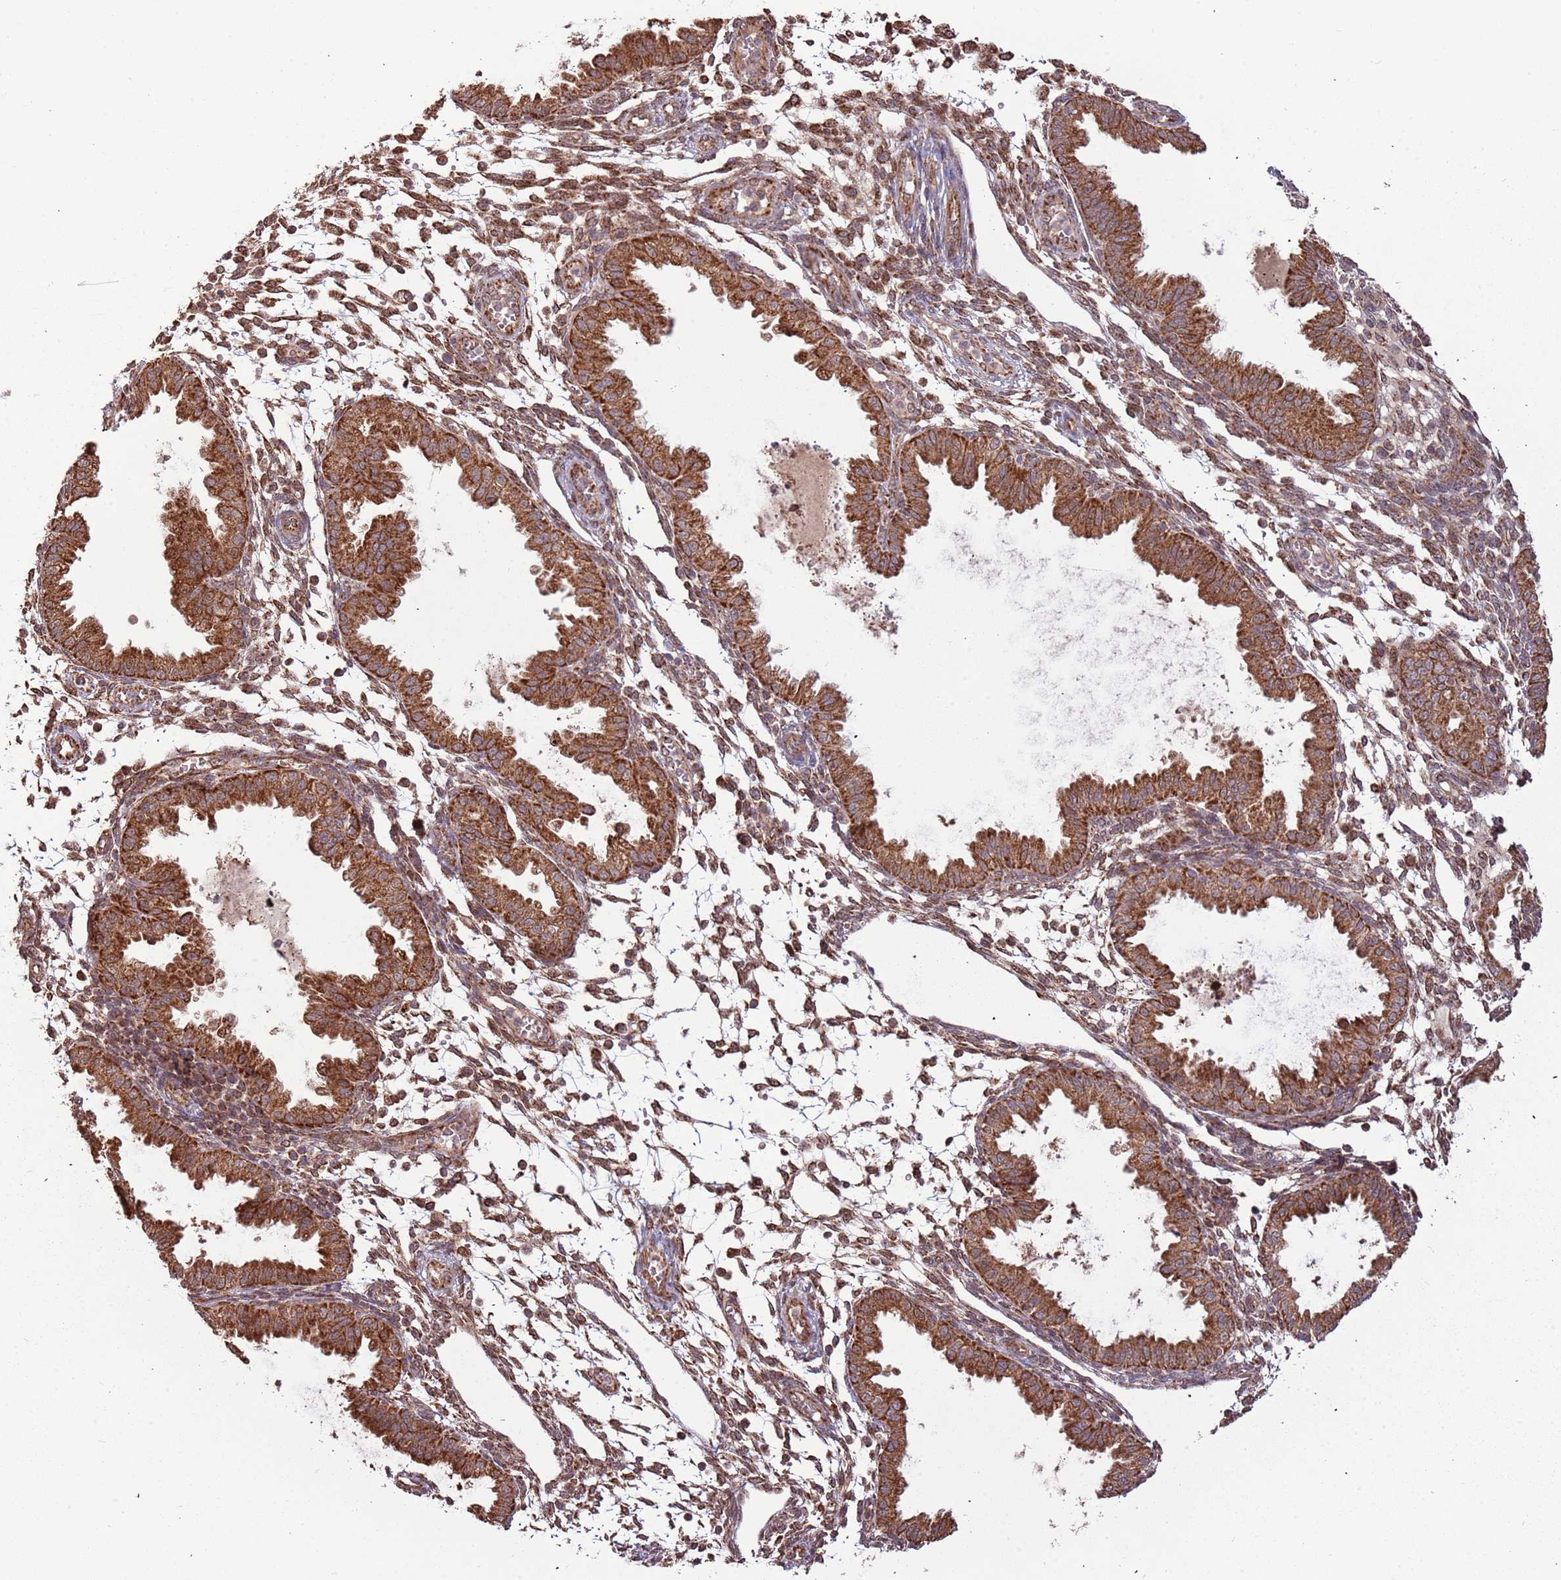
{"staining": {"intensity": "moderate", "quantity": "25%-75%", "location": "cytoplasmic/membranous,nuclear"}, "tissue": "endometrium", "cell_type": "Cells in endometrial stroma", "image_type": "normal", "snomed": [{"axis": "morphology", "description": "Normal tissue, NOS"}, {"axis": "topography", "description": "Endometrium"}], "caption": "The image exhibits immunohistochemical staining of normal endometrium. There is moderate cytoplasmic/membranous,nuclear staining is identified in about 25%-75% of cells in endometrial stroma.", "gene": "IL17RD", "patient": {"sex": "female", "age": 33}}